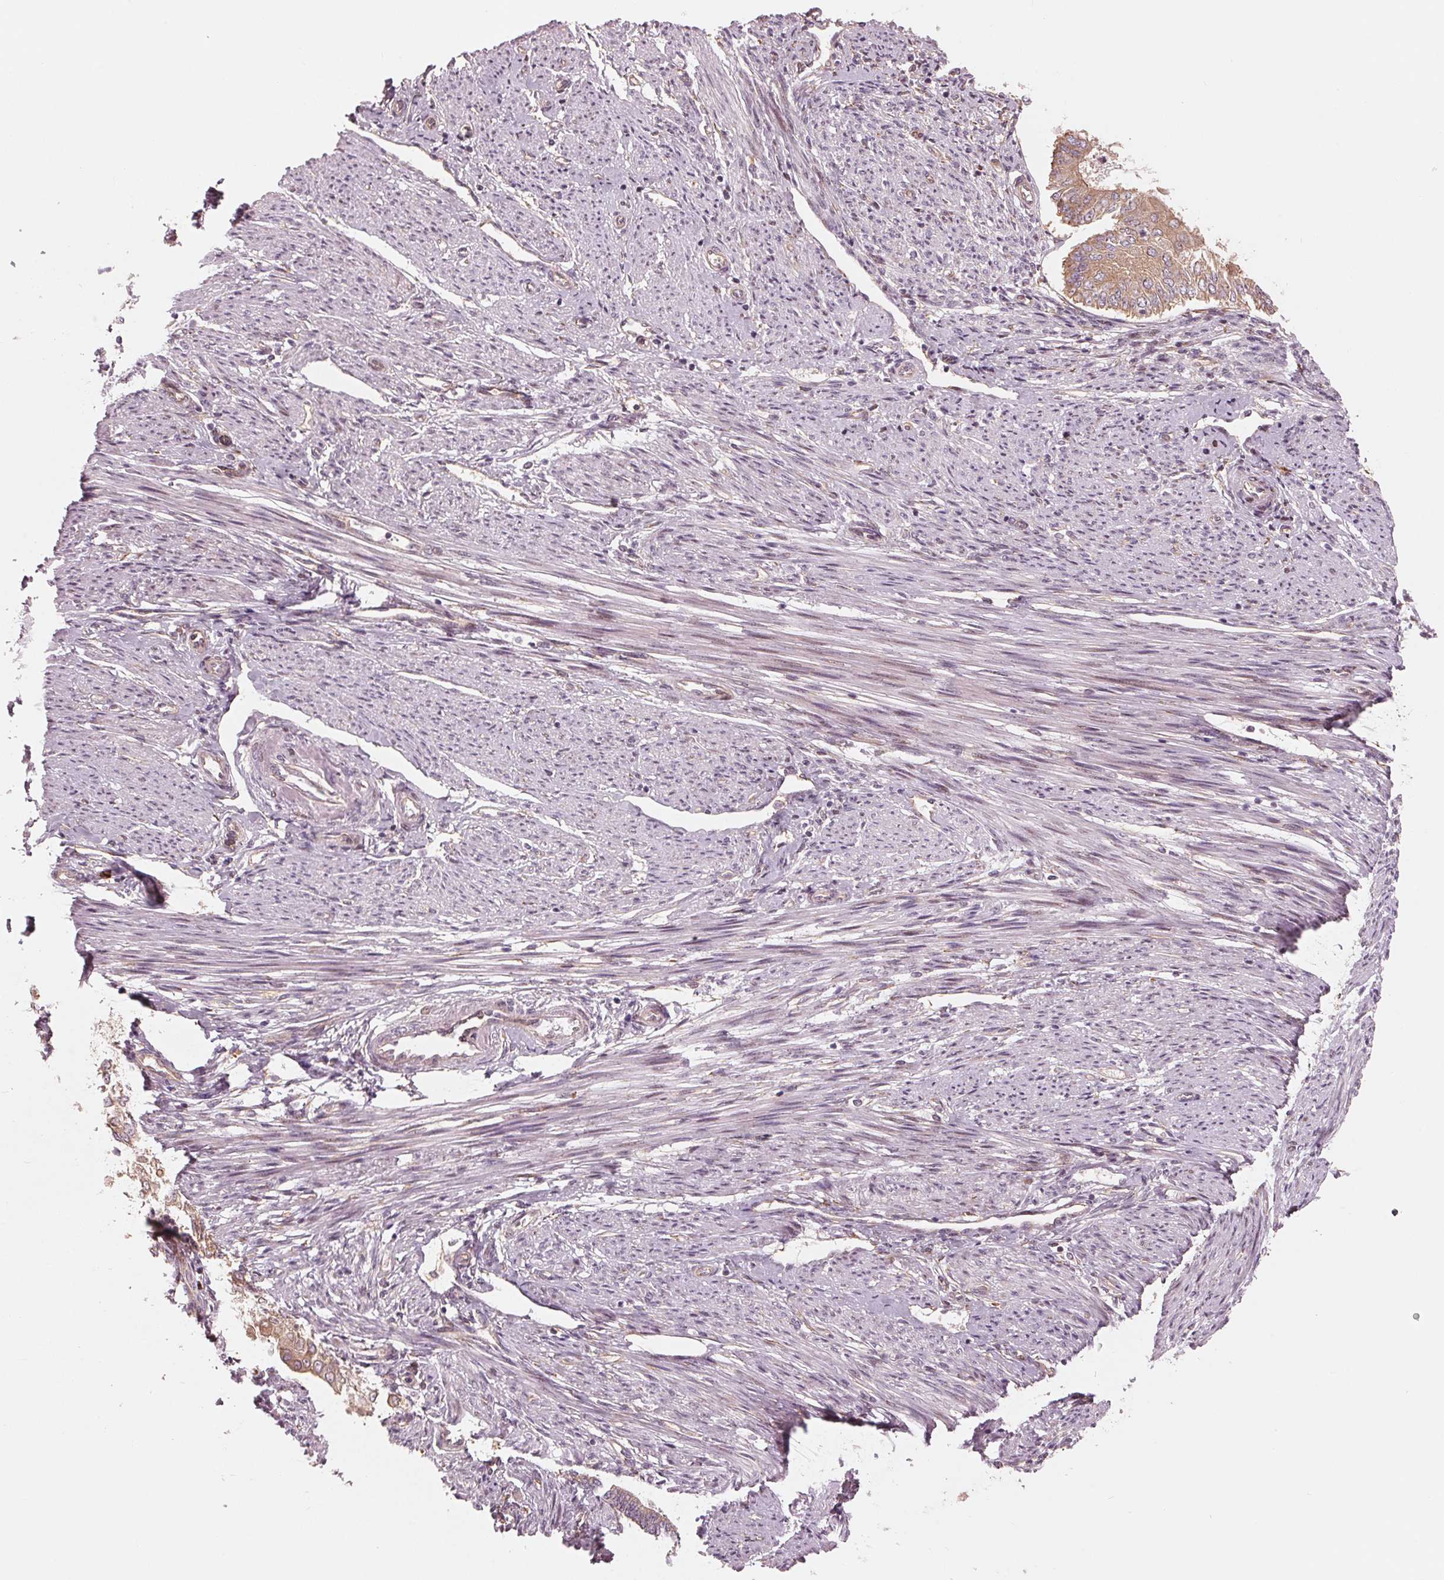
{"staining": {"intensity": "weak", "quantity": ">75%", "location": "cytoplasmic/membranous"}, "tissue": "endometrial cancer", "cell_type": "Tumor cells", "image_type": "cancer", "snomed": [{"axis": "morphology", "description": "Adenocarcinoma, NOS"}, {"axis": "topography", "description": "Endometrium"}], "caption": "Protein expression analysis of endometrial cancer displays weak cytoplasmic/membranous expression in about >75% of tumor cells. The staining was performed using DAB to visualize the protein expression in brown, while the nuclei were stained in blue with hematoxylin (Magnification: 20x).", "gene": "CMIP", "patient": {"sex": "female", "age": 68}}